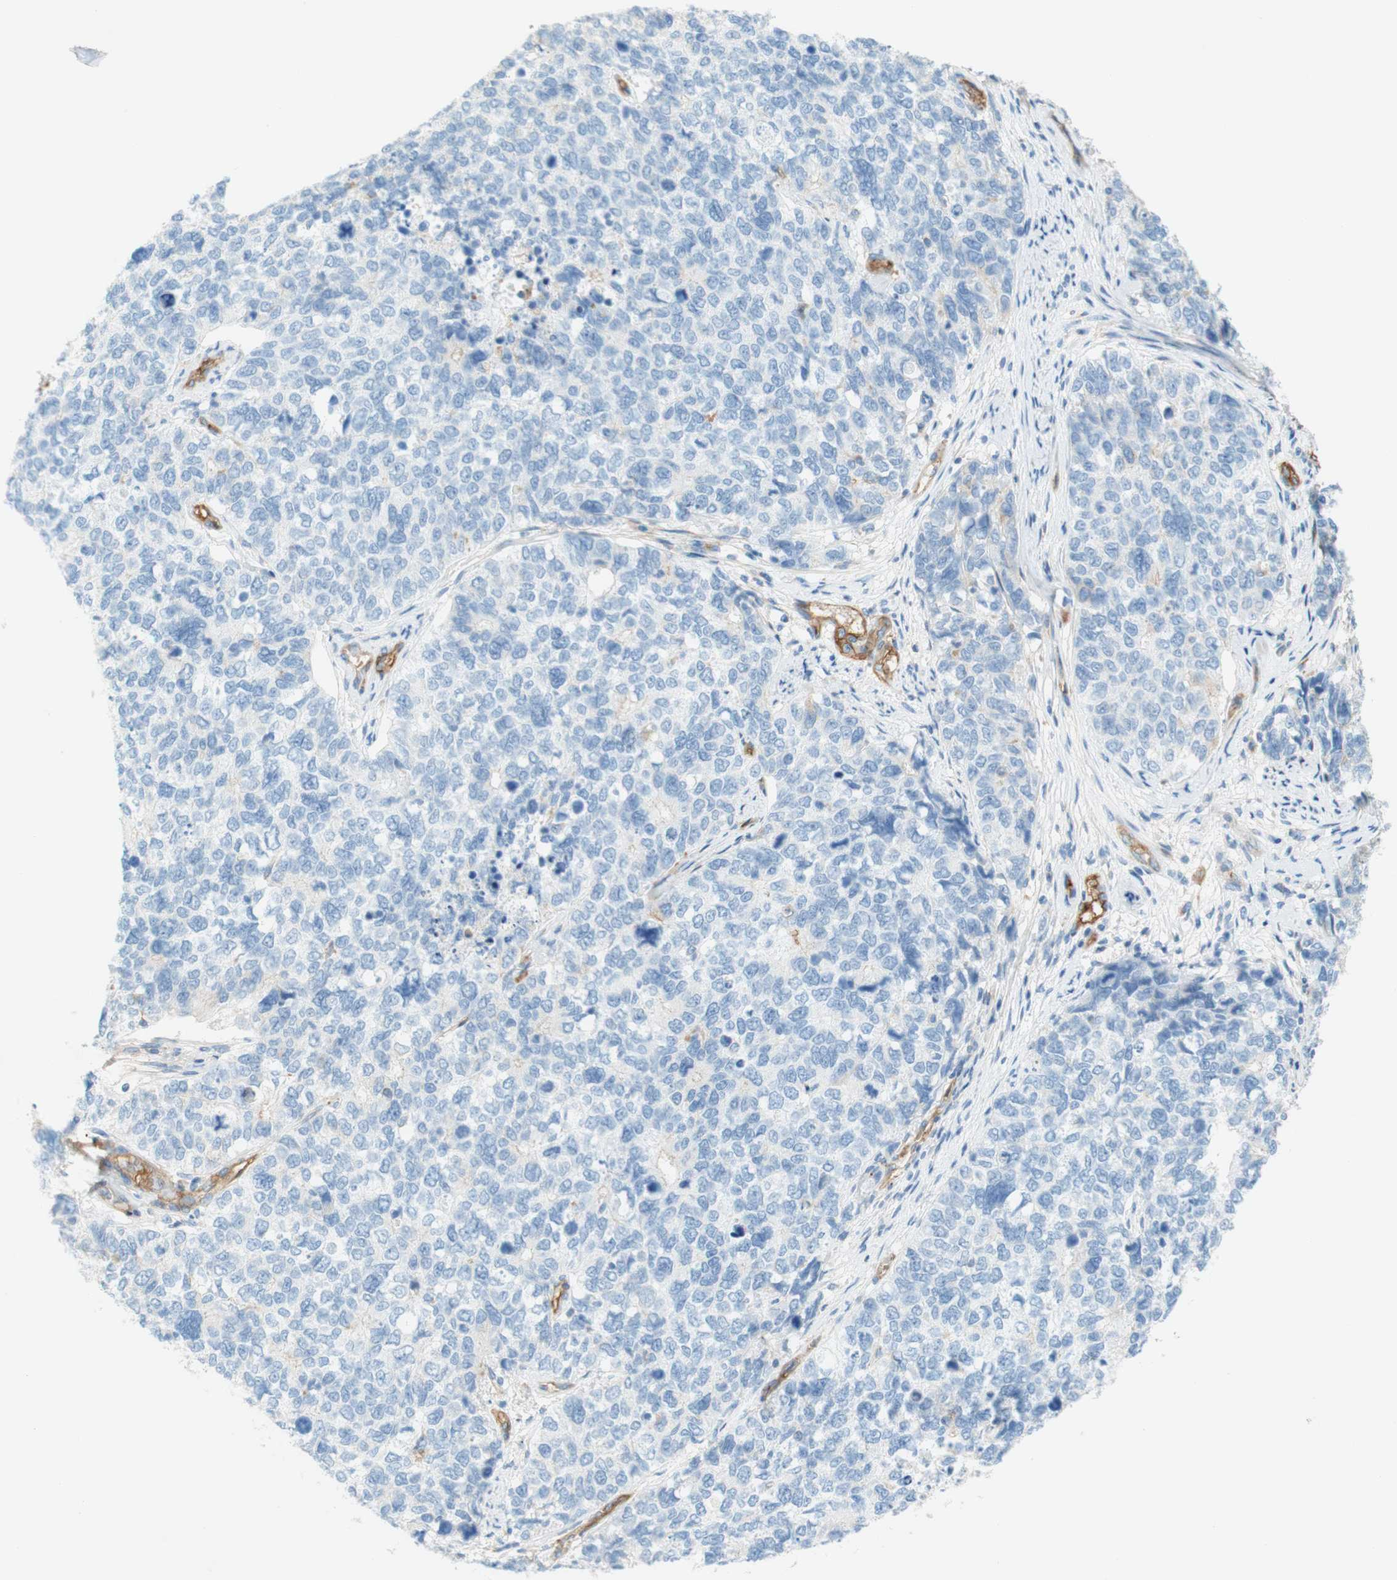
{"staining": {"intensity": "negative", "quantity": "none", "location": "none"}, "tissue": "cervical cancer", "cell_type": "Tumor cells", "image_type": "cancer", "snomed": [{"axis": "morphology", "description": "Squamous cell carcinoma, NOS"}, {"axis": "topography", "description": "Cervix"}], "caption": "The image shows no staining of tumor cells in cervical squamous cell carcinoma.", "gene": "STOM", "patient": {"sex": "female", "age": 63}}